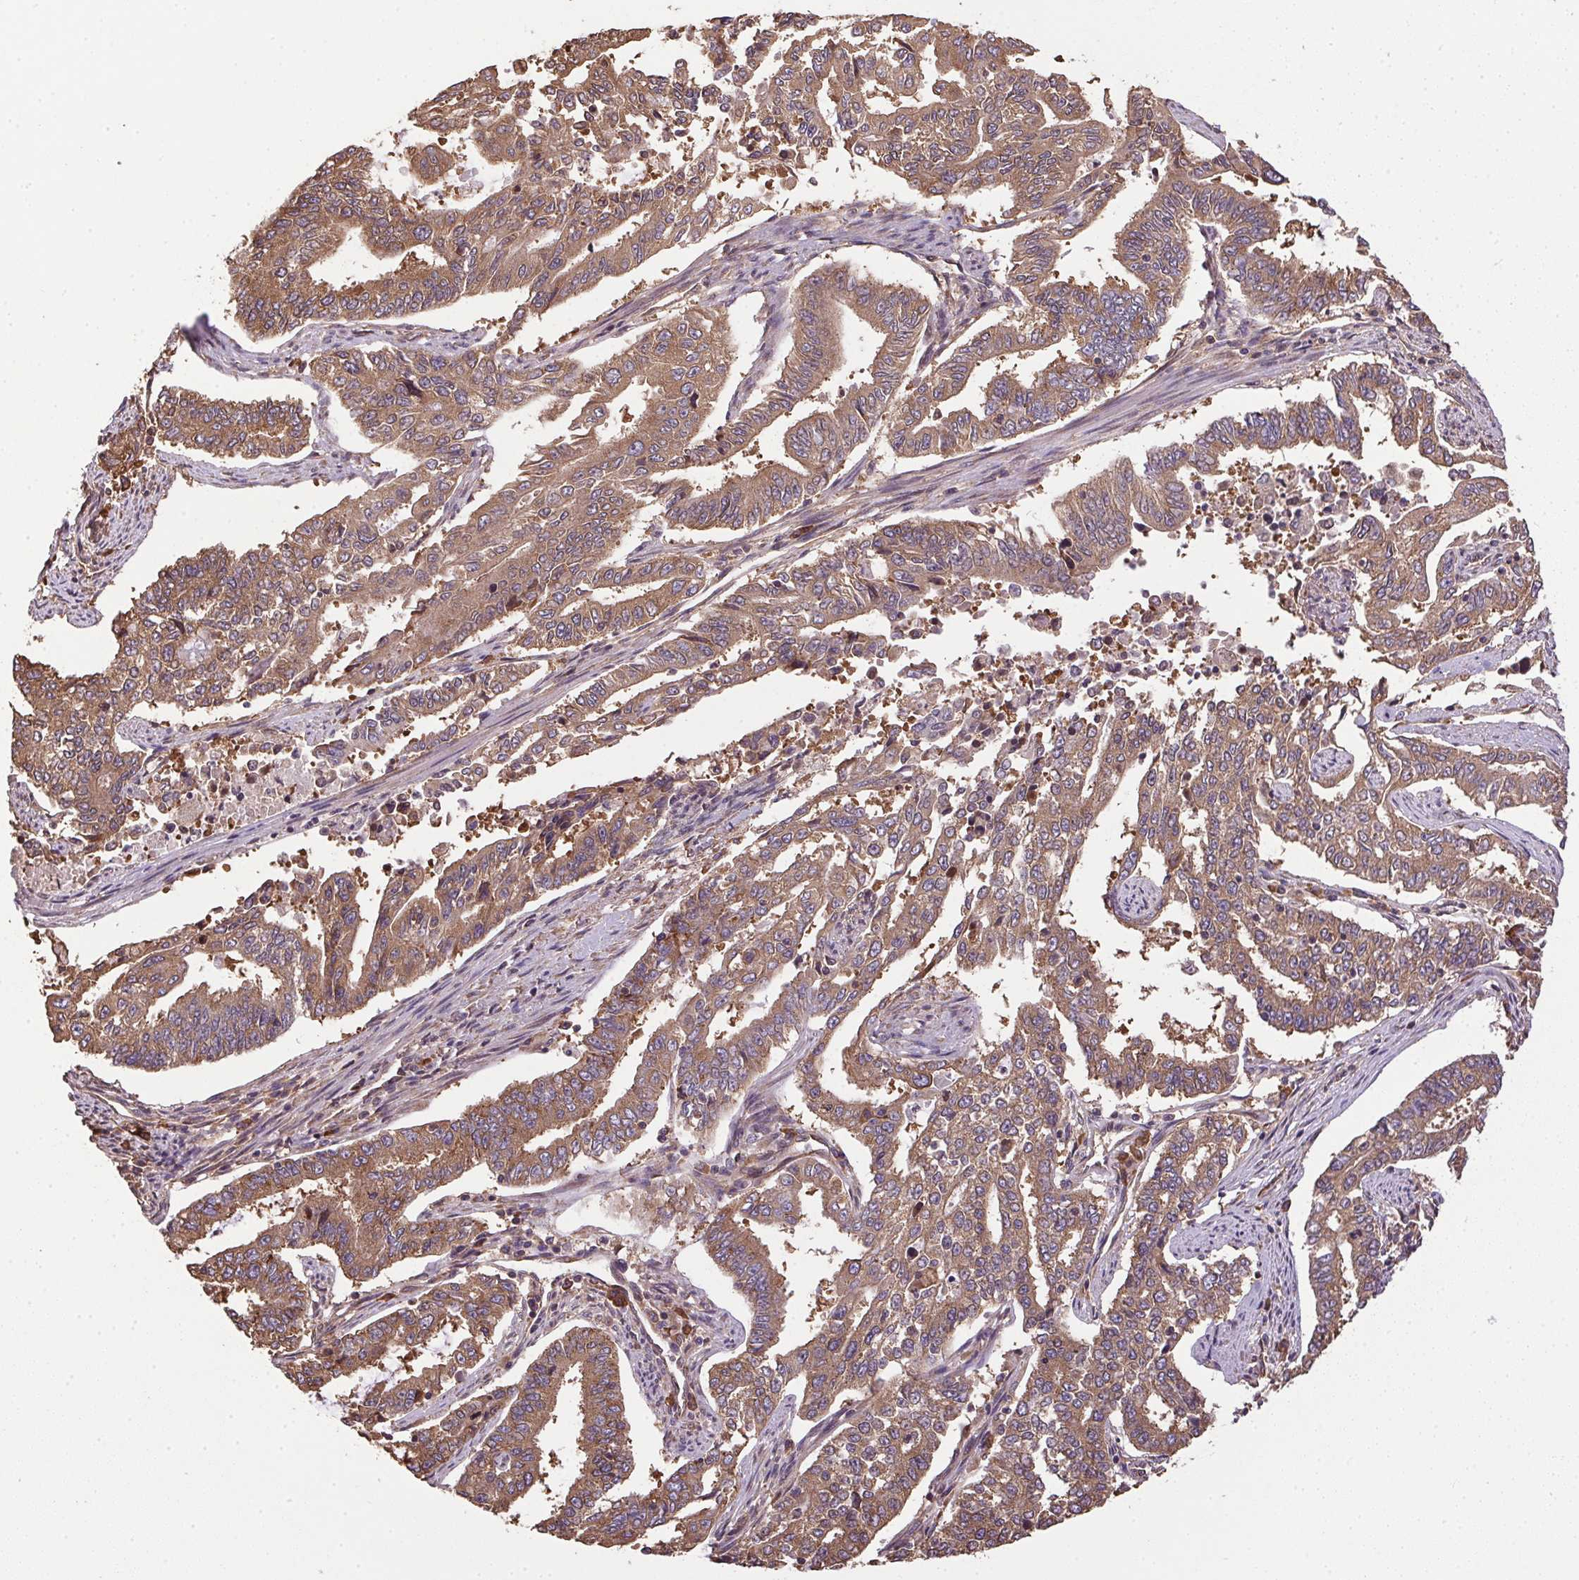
{"staining": {"intensity": "moderate", "quantity": ">75%", "location": "cytoplasmic/membranous"}, "tissue": "endometrial cancer", "cell_type": "Tumor cells", "image_type": "cancer", "snomed": [{"axis": "morphology", "description": "Adenocarcinoma, NOS"}, {"axis": "topography", "description": "Uterus"}], "caption": "Endometrial cancer (adenocarcinoma) stained with IHC demonstrates moderate cytoplasmic/membranous staining in about >75% of tumor cells. The staining was performed using DAB to visualize the protein expression in brown, while the nuclei were stained in blue with hematoxylin (Magnification: 20x).", "gene": "EIF2S1", "patient": {"sex": "female", "age": 59}}